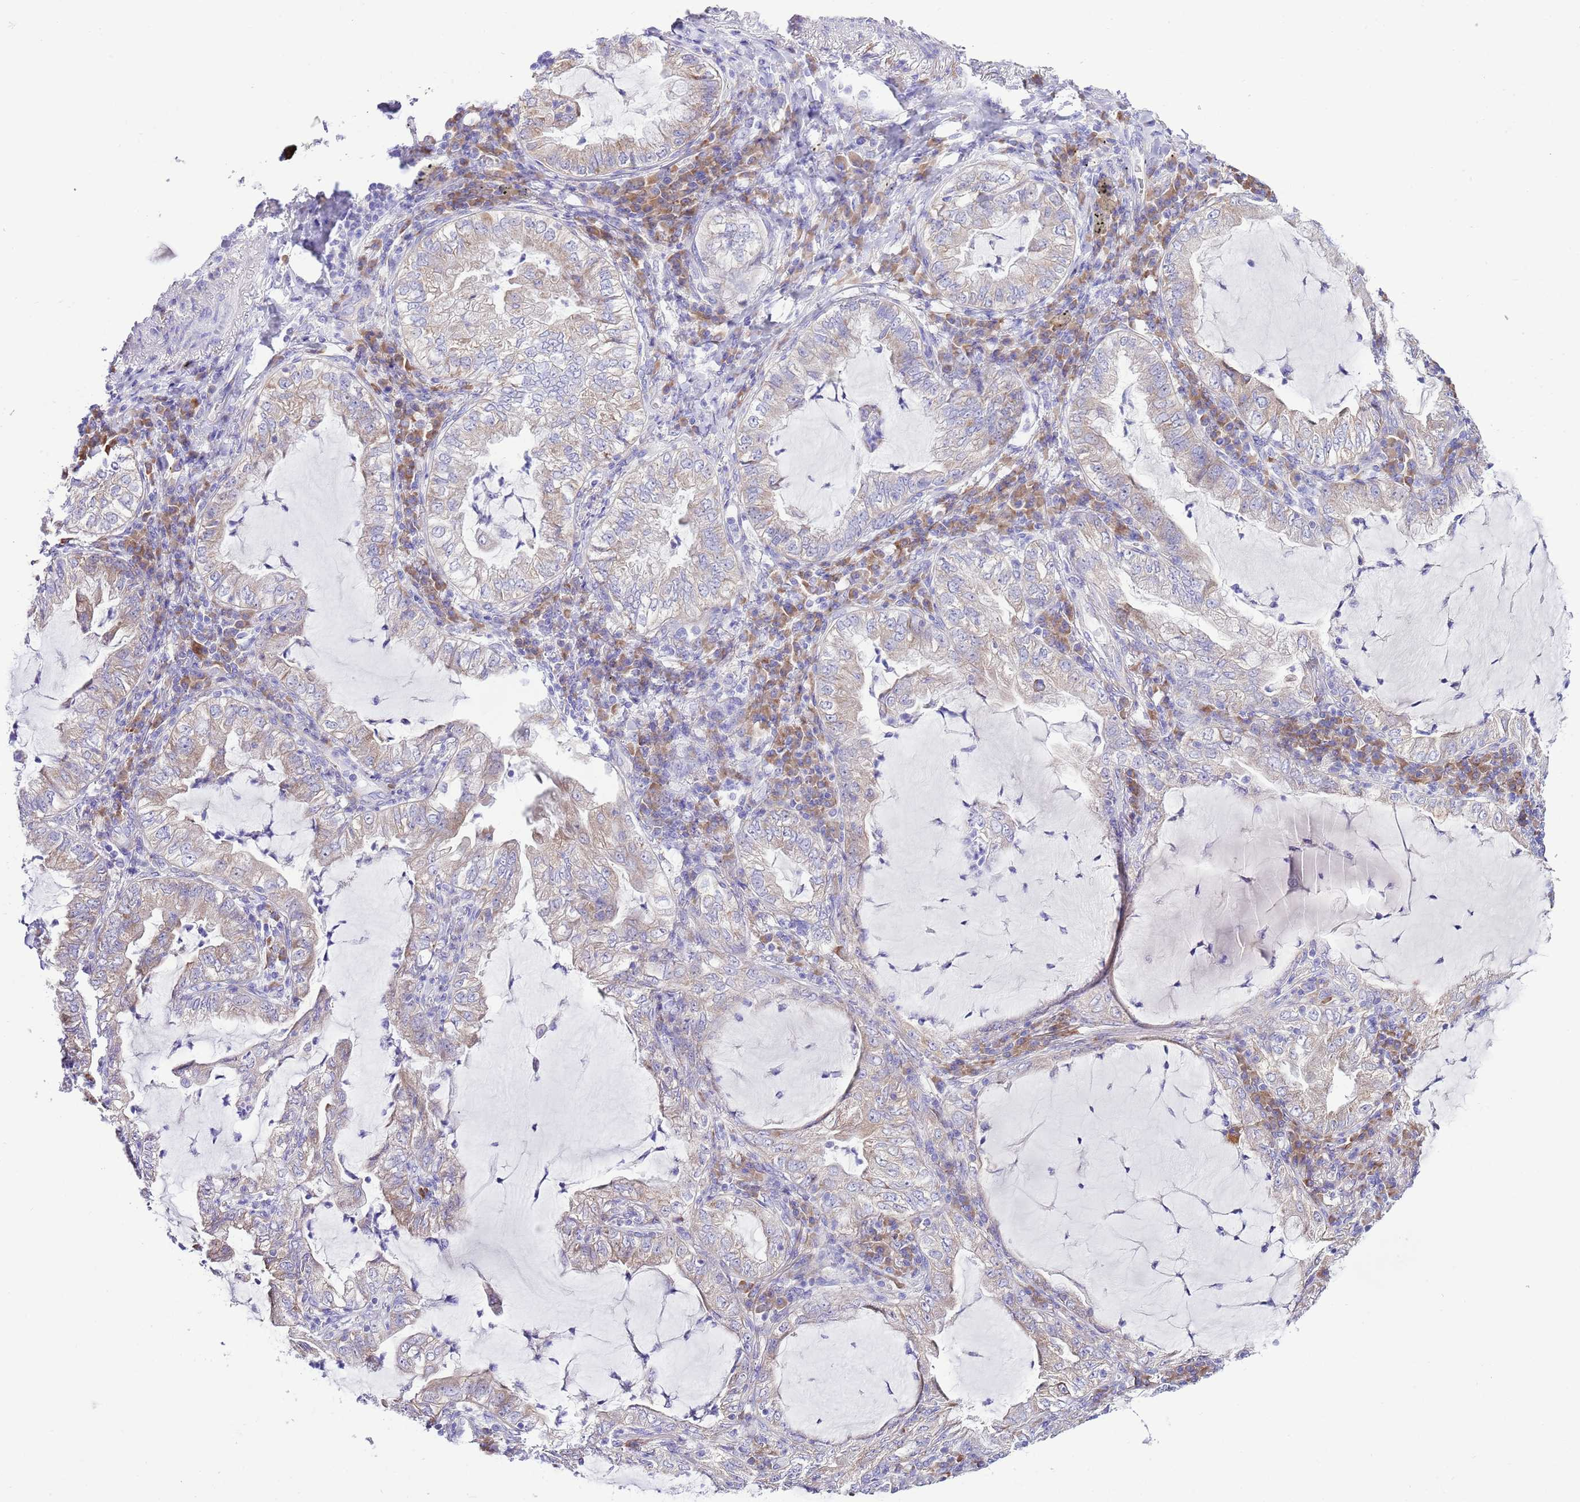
{"staining": {"intensity": "weak", "quantity": "<25%", "location": "cytoplasmic/membranous"}, "tissue": "lung cancer", "cell_type": "Tumor cells", "image_type": "cancer", "snomed": [{"axis": "morphology", "description": "Adenocarcinoma, NOS"}, {"axis": "topography", "description": "Lung"}], "caption": "Immunohistochemistry image of neoplastic tissue: human lung cancer (adenocarcinoma) stained with DAB (3,3'-diaminobenzidine) displays no significant protein expression in tumor cells.", "gene": "RPS10", "patient": {"sex": "female", "age": 73}}